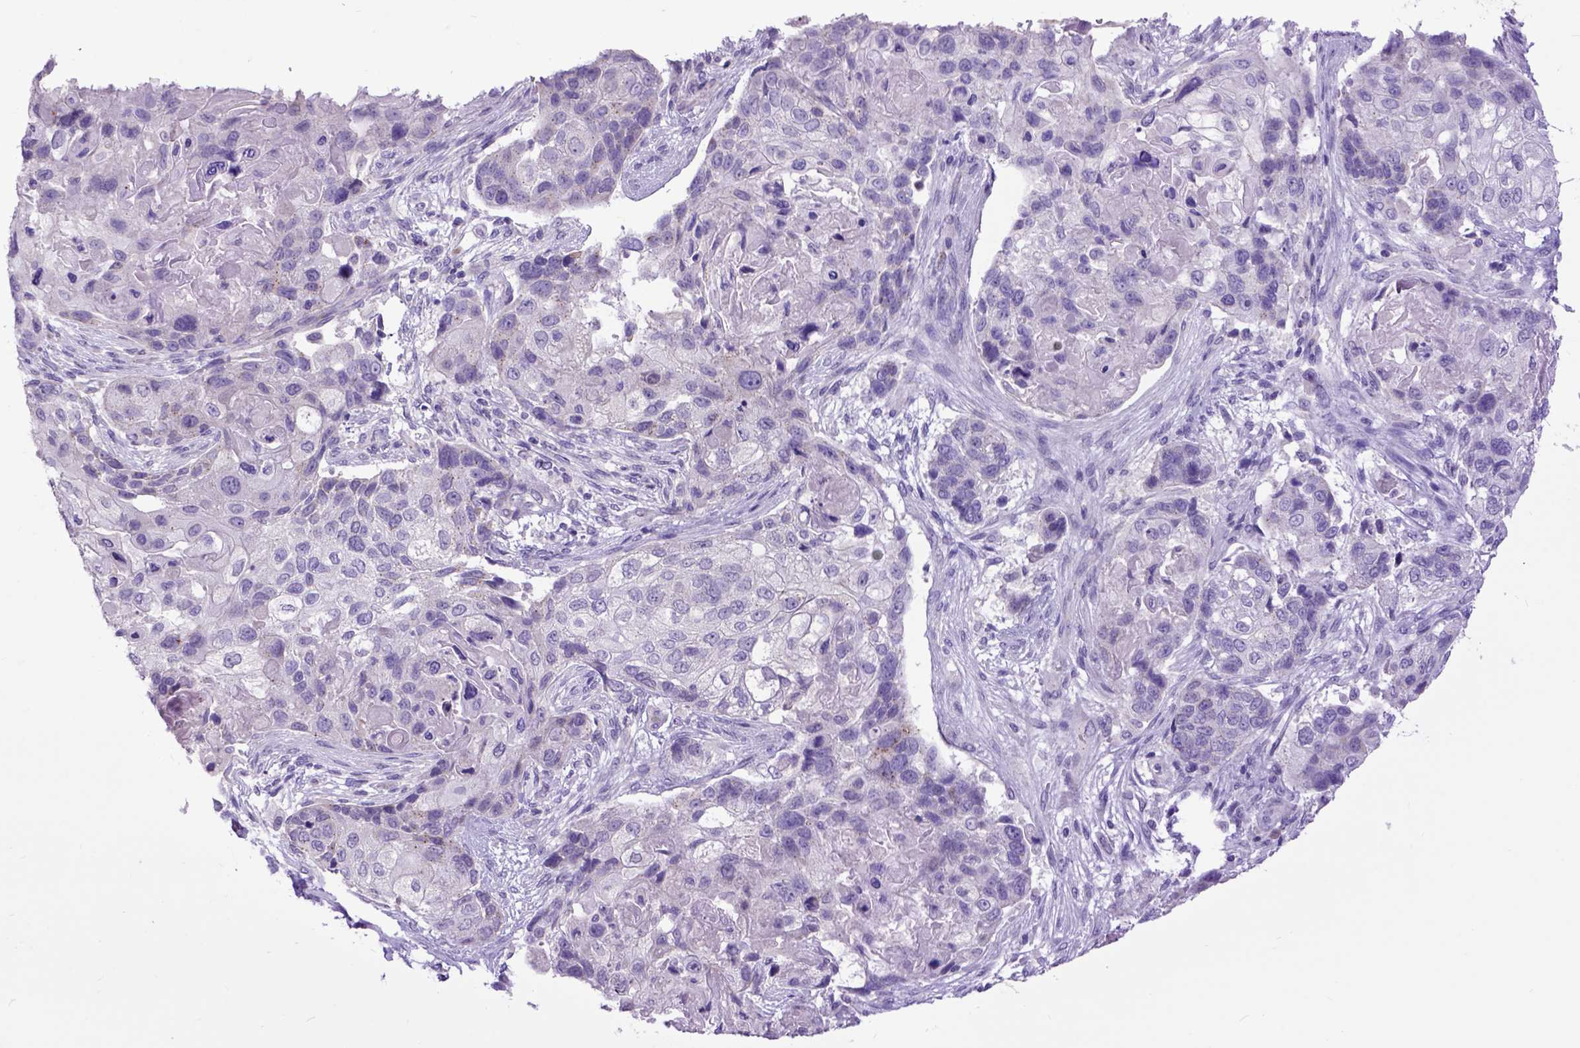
{"staining": {"intensity": "negative", "quantity": "none", "location": "none"}, "tissue": "lung cancer", "cell_type": "Tumor cells", "image_type": "cancer", "snomed": [{"axis": "morphology", "description": "Squamous cell carcinoma, NOS"}, {"axis": "topography", "description": "Lung"}], "caption": "High power microscopy photomicrograph of an immunohistochemistry histopathology image of lung cancer, revealing no significant staining in tumor cells.", "gene": "RAB25", "patient": {"sex": "male", "age": 69}}